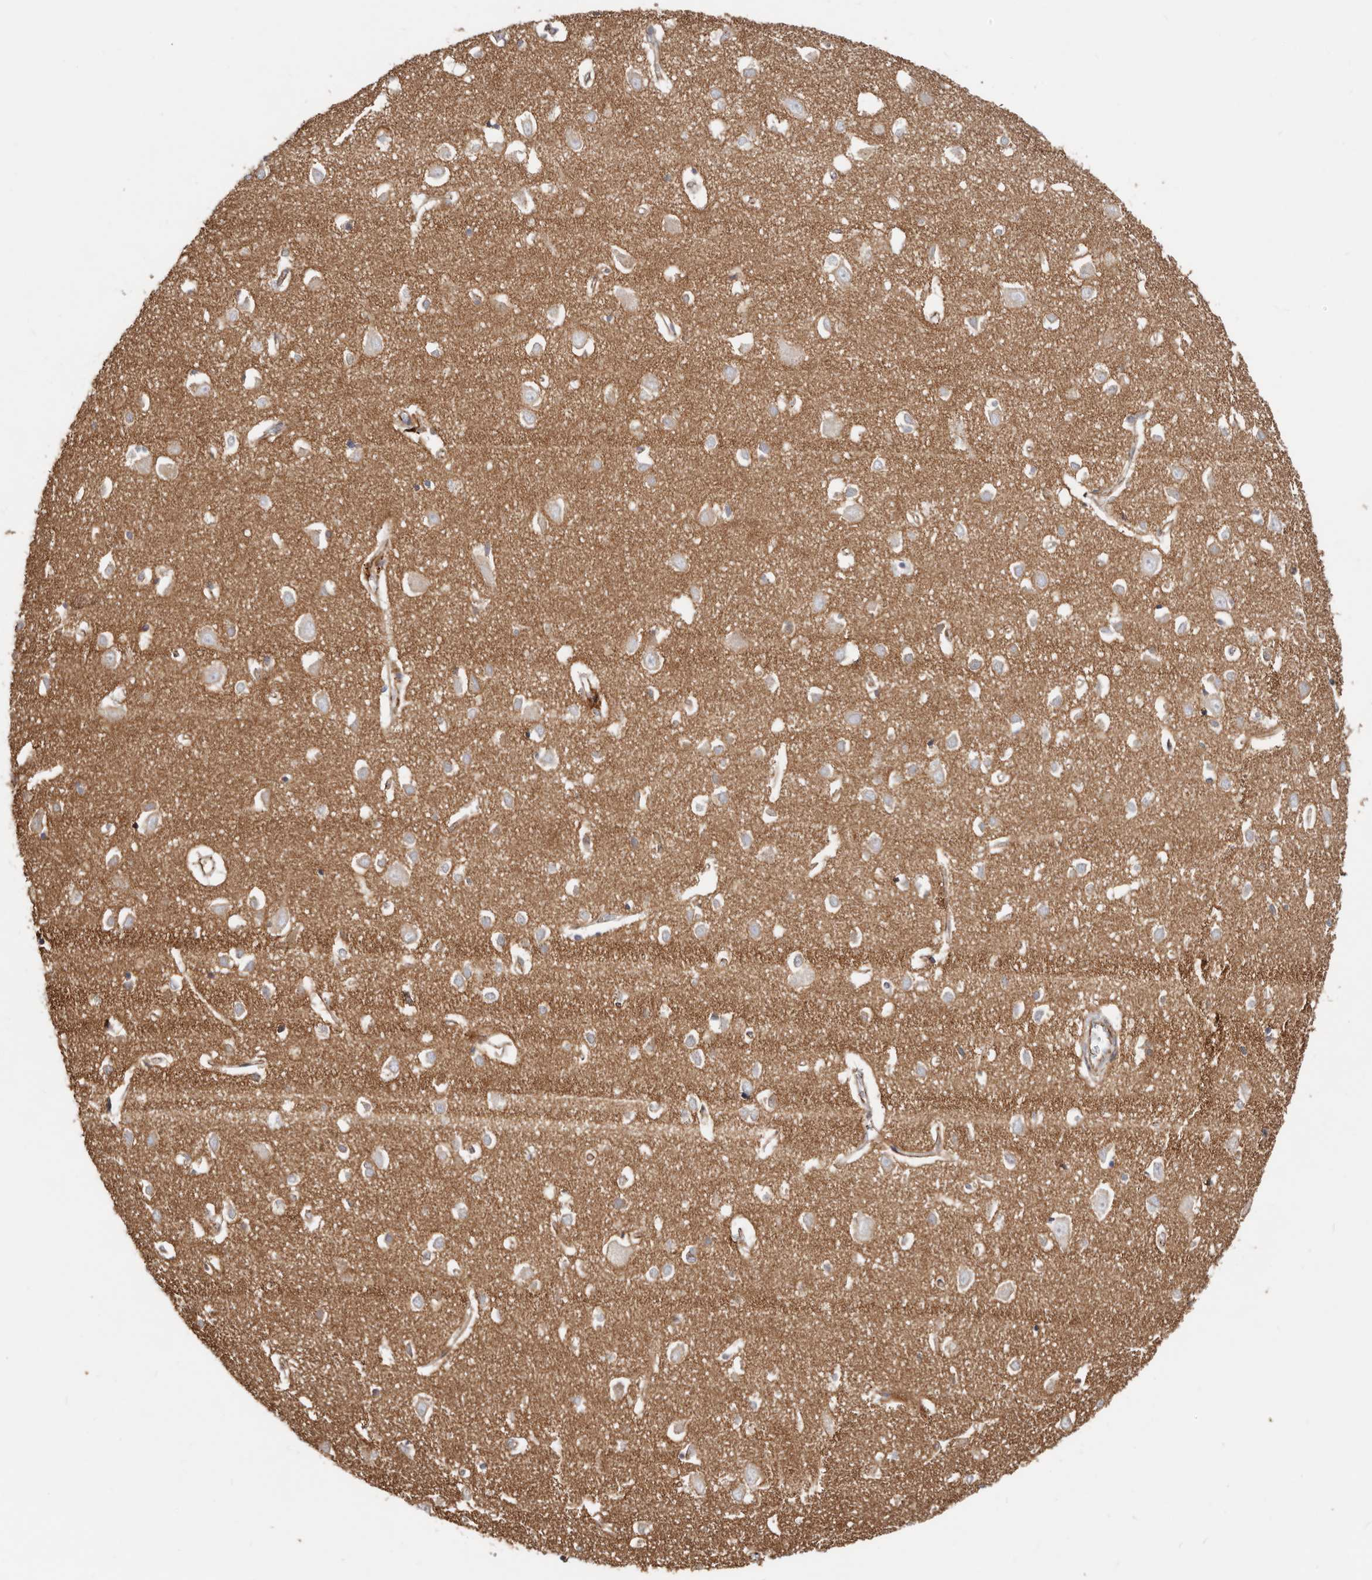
{"staining": {"intensity": "weak", "quantity": ">75%", "location": "cytoplasmic/membranous"}, "tissue": "cerebral cortex", "cell_type": "Endothelial cells", "image_type": "normal", "snomed": [{"axis": "morphology", "description": "Normal tissue, NOS"}, {"axis": "topography", "description": "Cerebral cortex"}], "caption": "Immunohistochemical staining of benign cerebral cortex shows low levels of weak cytoplasmic/membranous expression in about >75% of endothelial cells.", "gene": "CTNNB1", "patient": {"sex": "female", "age": 64}}